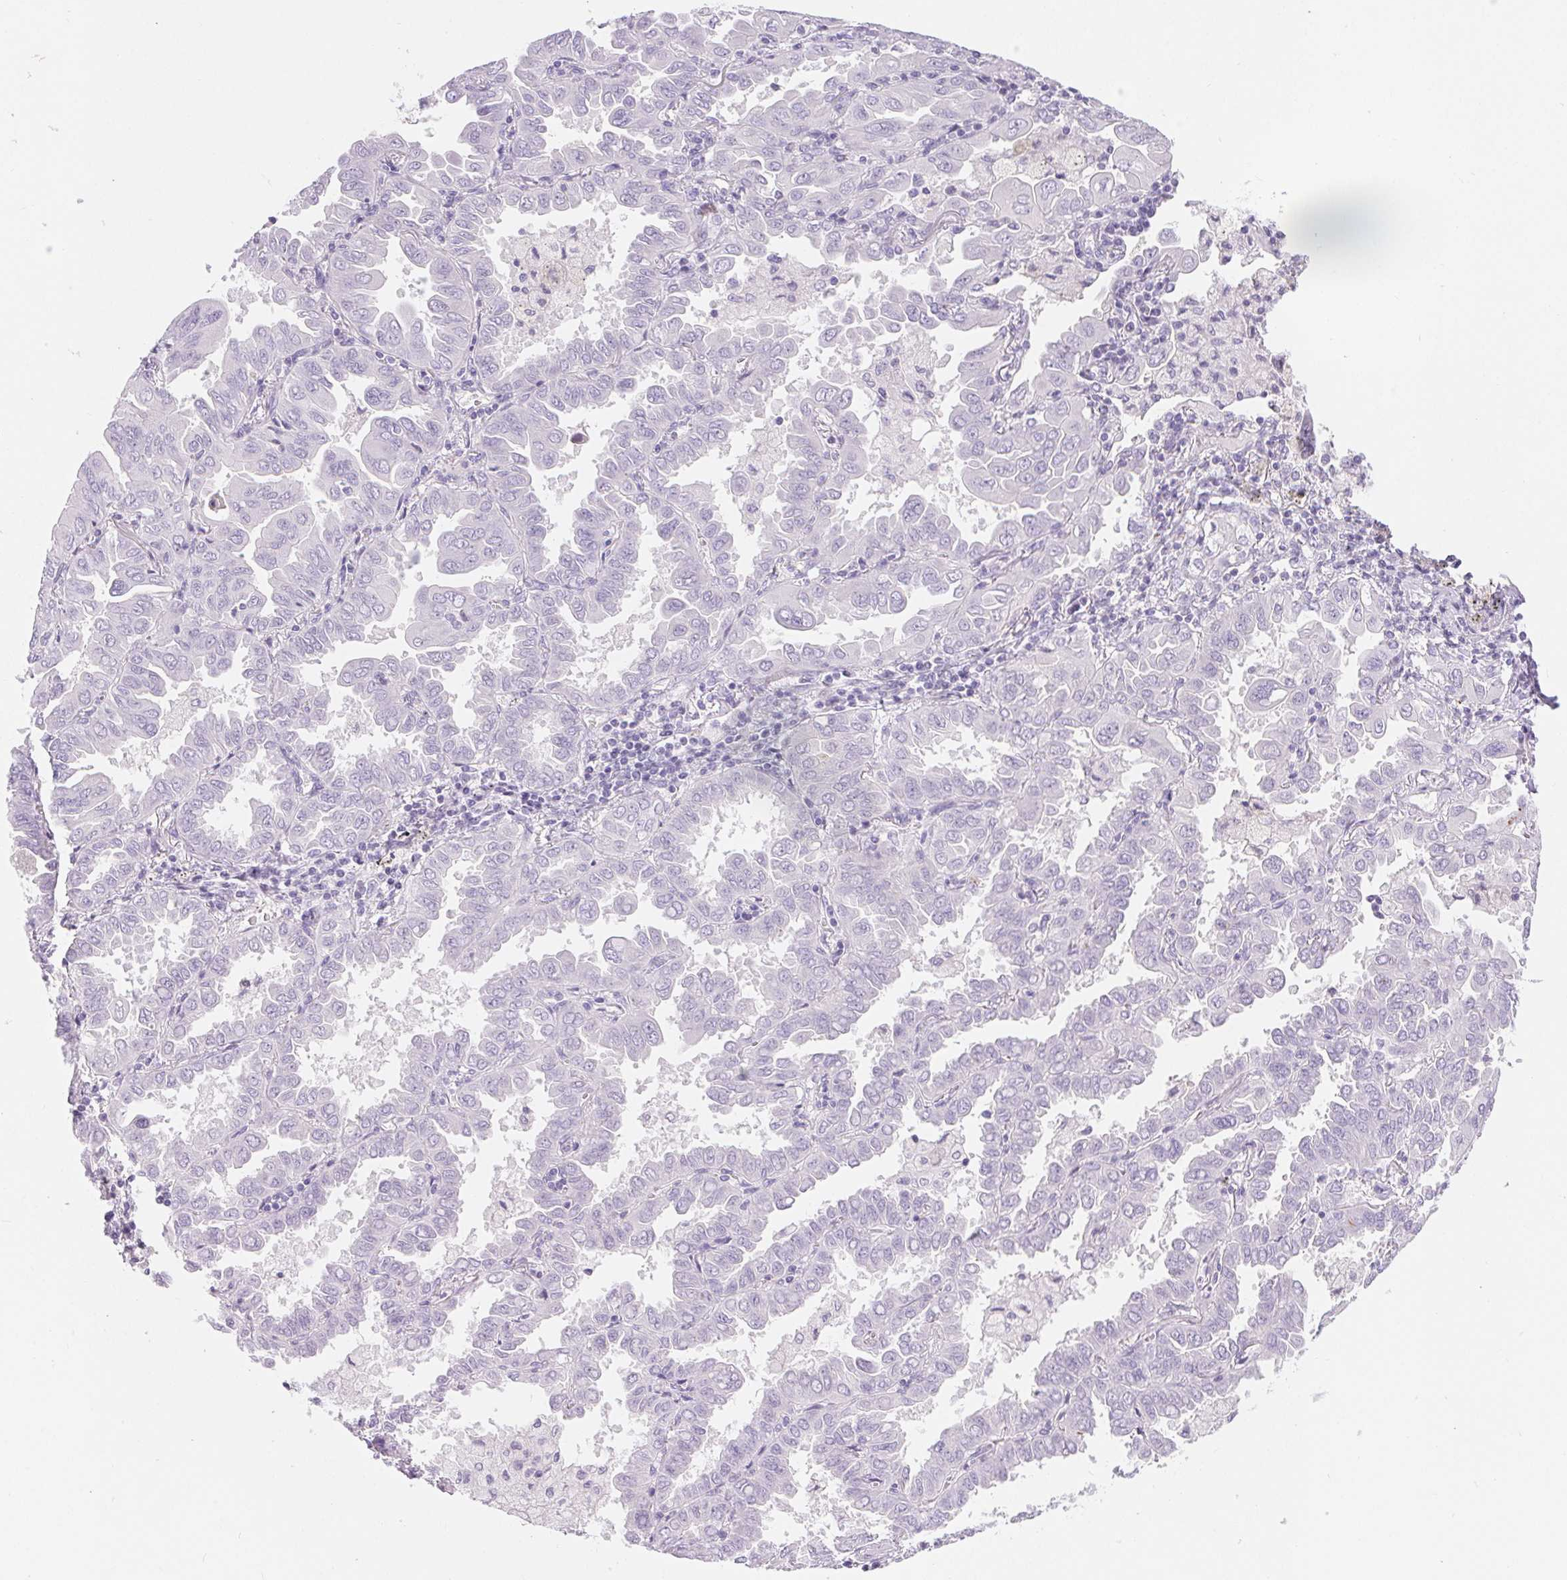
{"staining": {"intensity": "negative", "quantity": "none", "location": "none"}, "tissue": "lung cancer", "cell_type": "Tumor cells", "image_type": "cancer", "snomed": [{"axis": "morphology", "description": "Adenocarcinoma, NOS"}, {"axis": "topography", "description": "Lung"}], "caption": "This is an IHC image of human lung adenocarcinoma. There is no staining in tumor cells.", "gene": "CLDN16", "patient": {"sex": "male", "age": 64}}